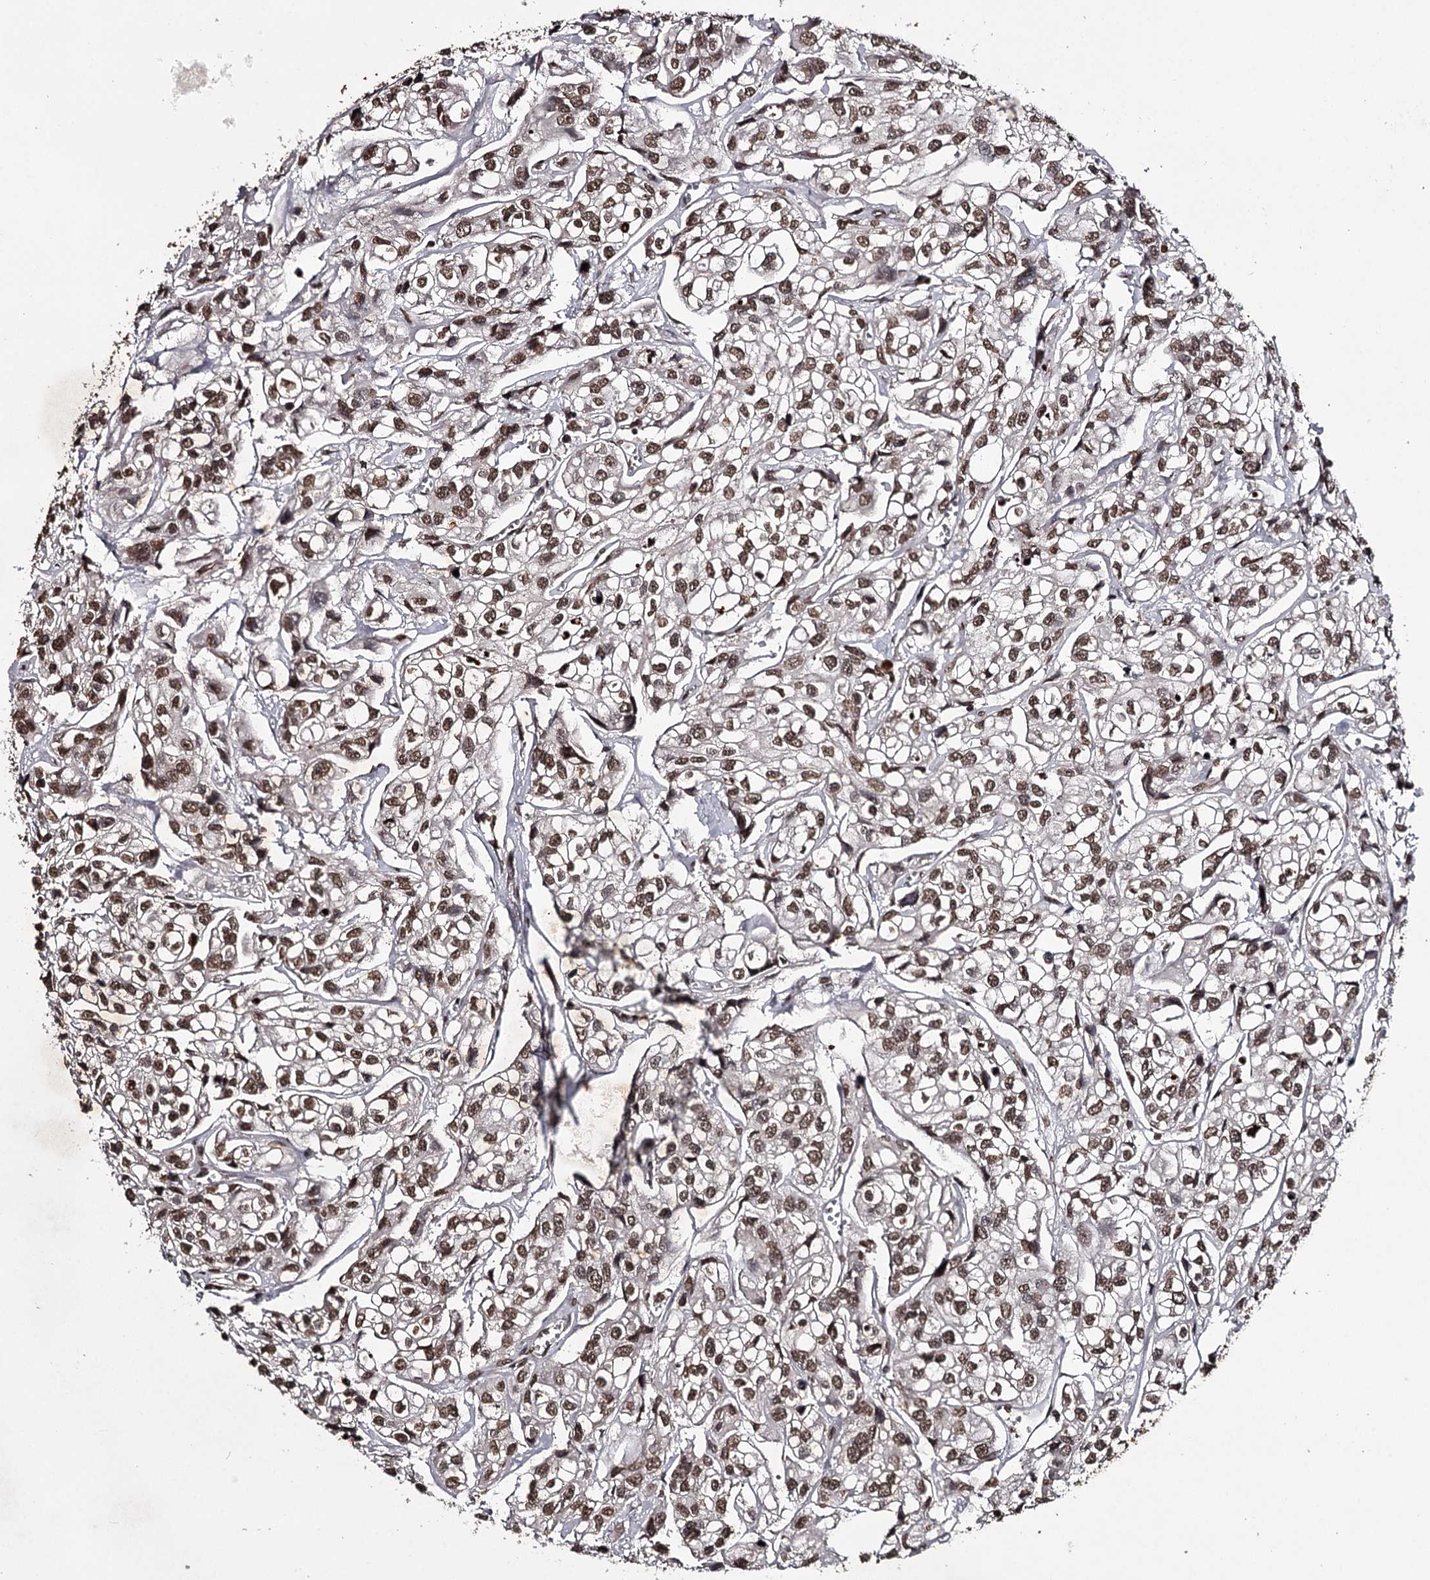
{"staining": {"intensity": "strong", "quantity": ">75%", "location": "nuclear"}, "tissue": "urothelial cancer", "cell_type": "Tumor cells", "image_type": "cancer", "snomed": [{"axis": "morphology", "description": "Urothelial carcinoma, High grade"}, {"axis": "topography", "description": "Urinary bladder"}], "caption": "High-magnification brightfield microscopy of high-grade urothelial carcinoma stained with DAB (brown) and counterstained with hematoxylin (blue). tumor cells exhibit strong nuclear expression is seen in approximately>75% of cells. (DAB (3,3'-diaminobenzidine) IHC, brown staining for protein, blue staining for nuclei).", "gene": "THYN1", "patient": {"sex": "male", "age": 67}}